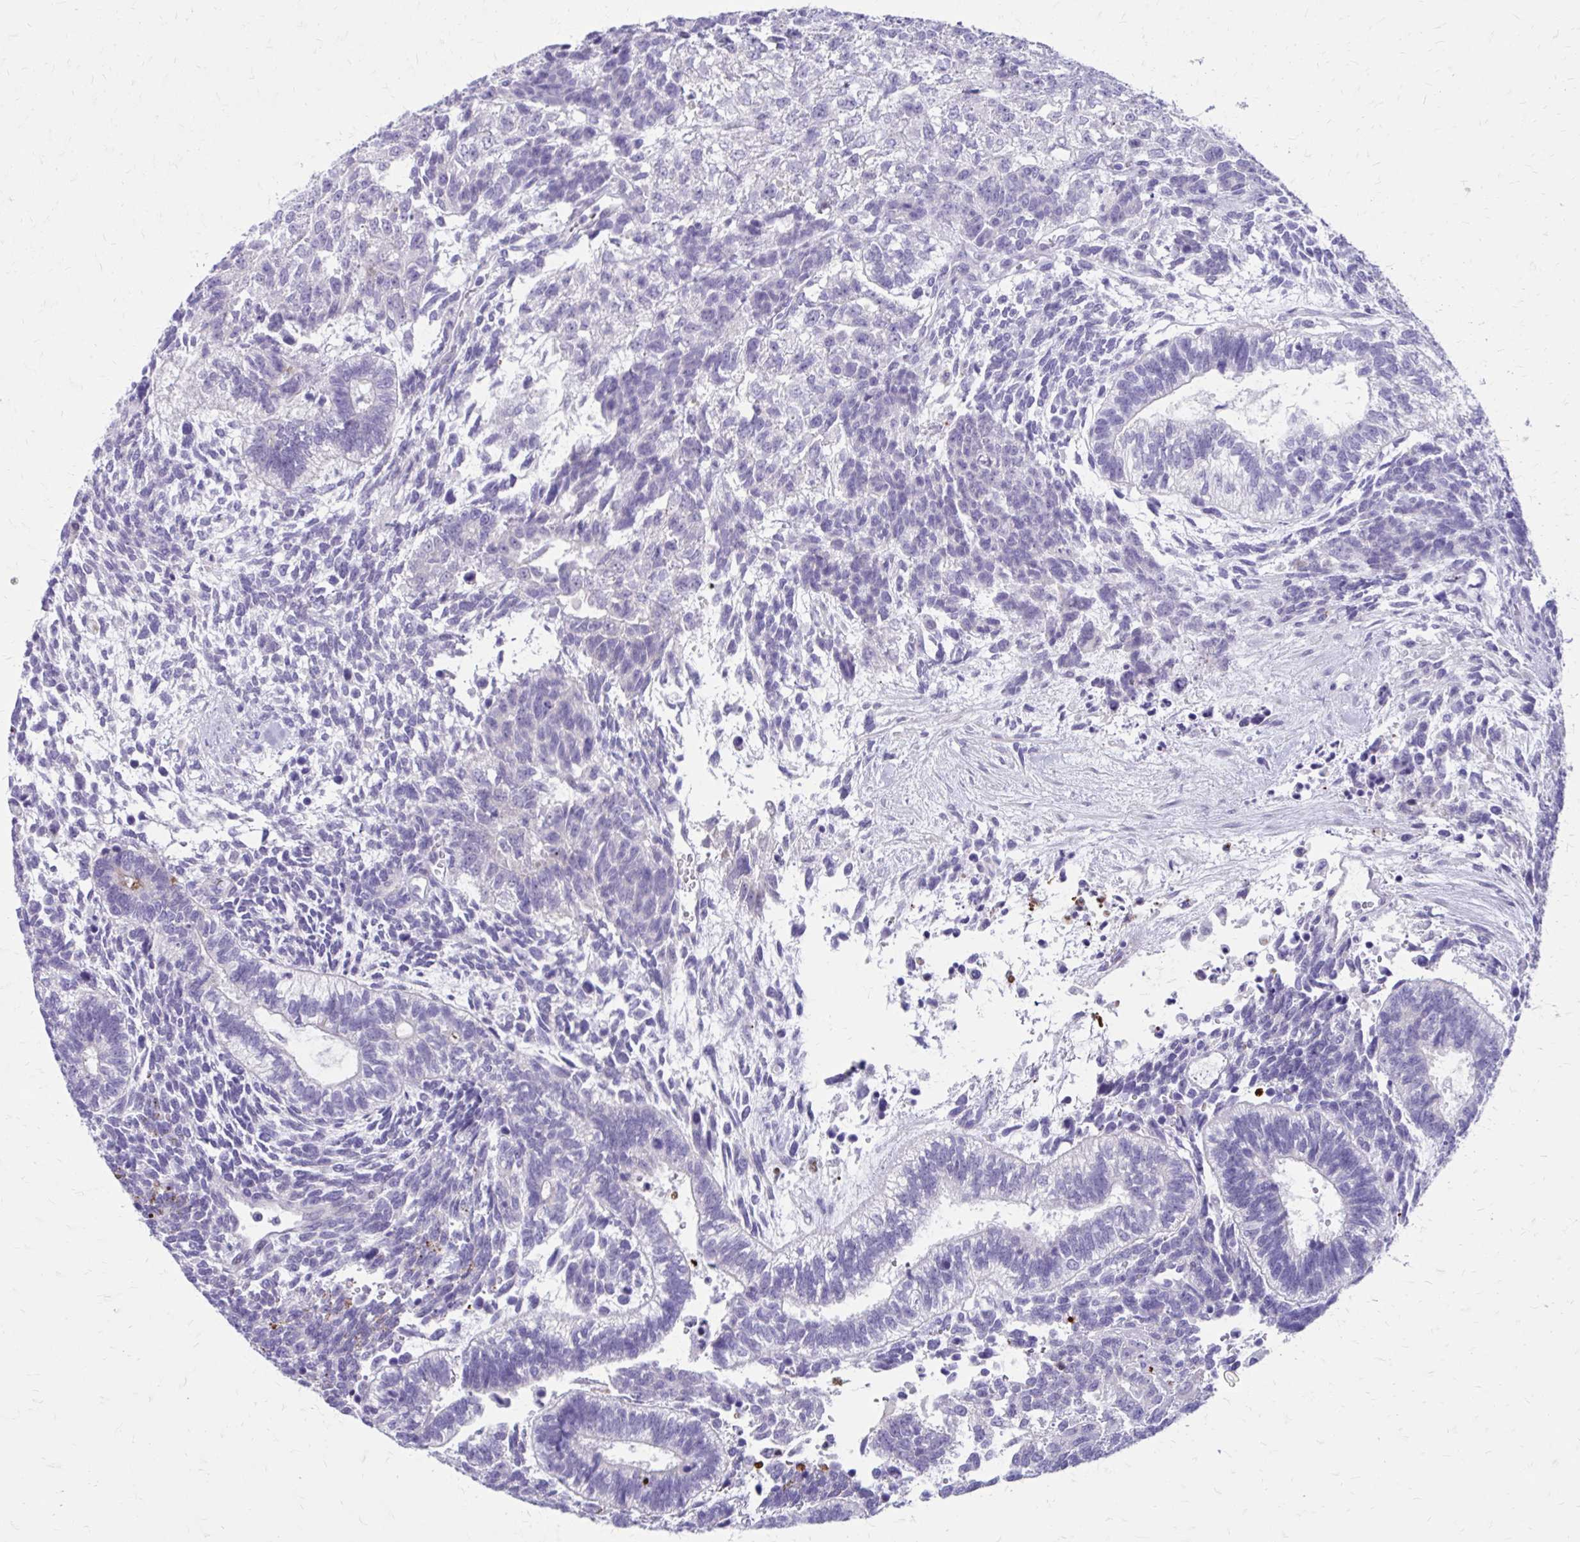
{"staining": {"intensity": "negative", "quantity": "none", "location": "none"}, "tissue": "testis cancer", "cell_type": "Tumor cells", "image_type": "cancer", "snomed": [{"axis": "morphology", "description": "Carcinoma, Embryonal, NOS"}, {"axis": "topography", "description": "Testis"}], "caption": "Immunohistochemistry photomicrograph of neoplastic tissue: testis embryonal carcinoma stained with DAB reveals no significant protein expression in tumor cells.", "gene": "SATL1", "patient": {"sex": "male", "age": 23}}